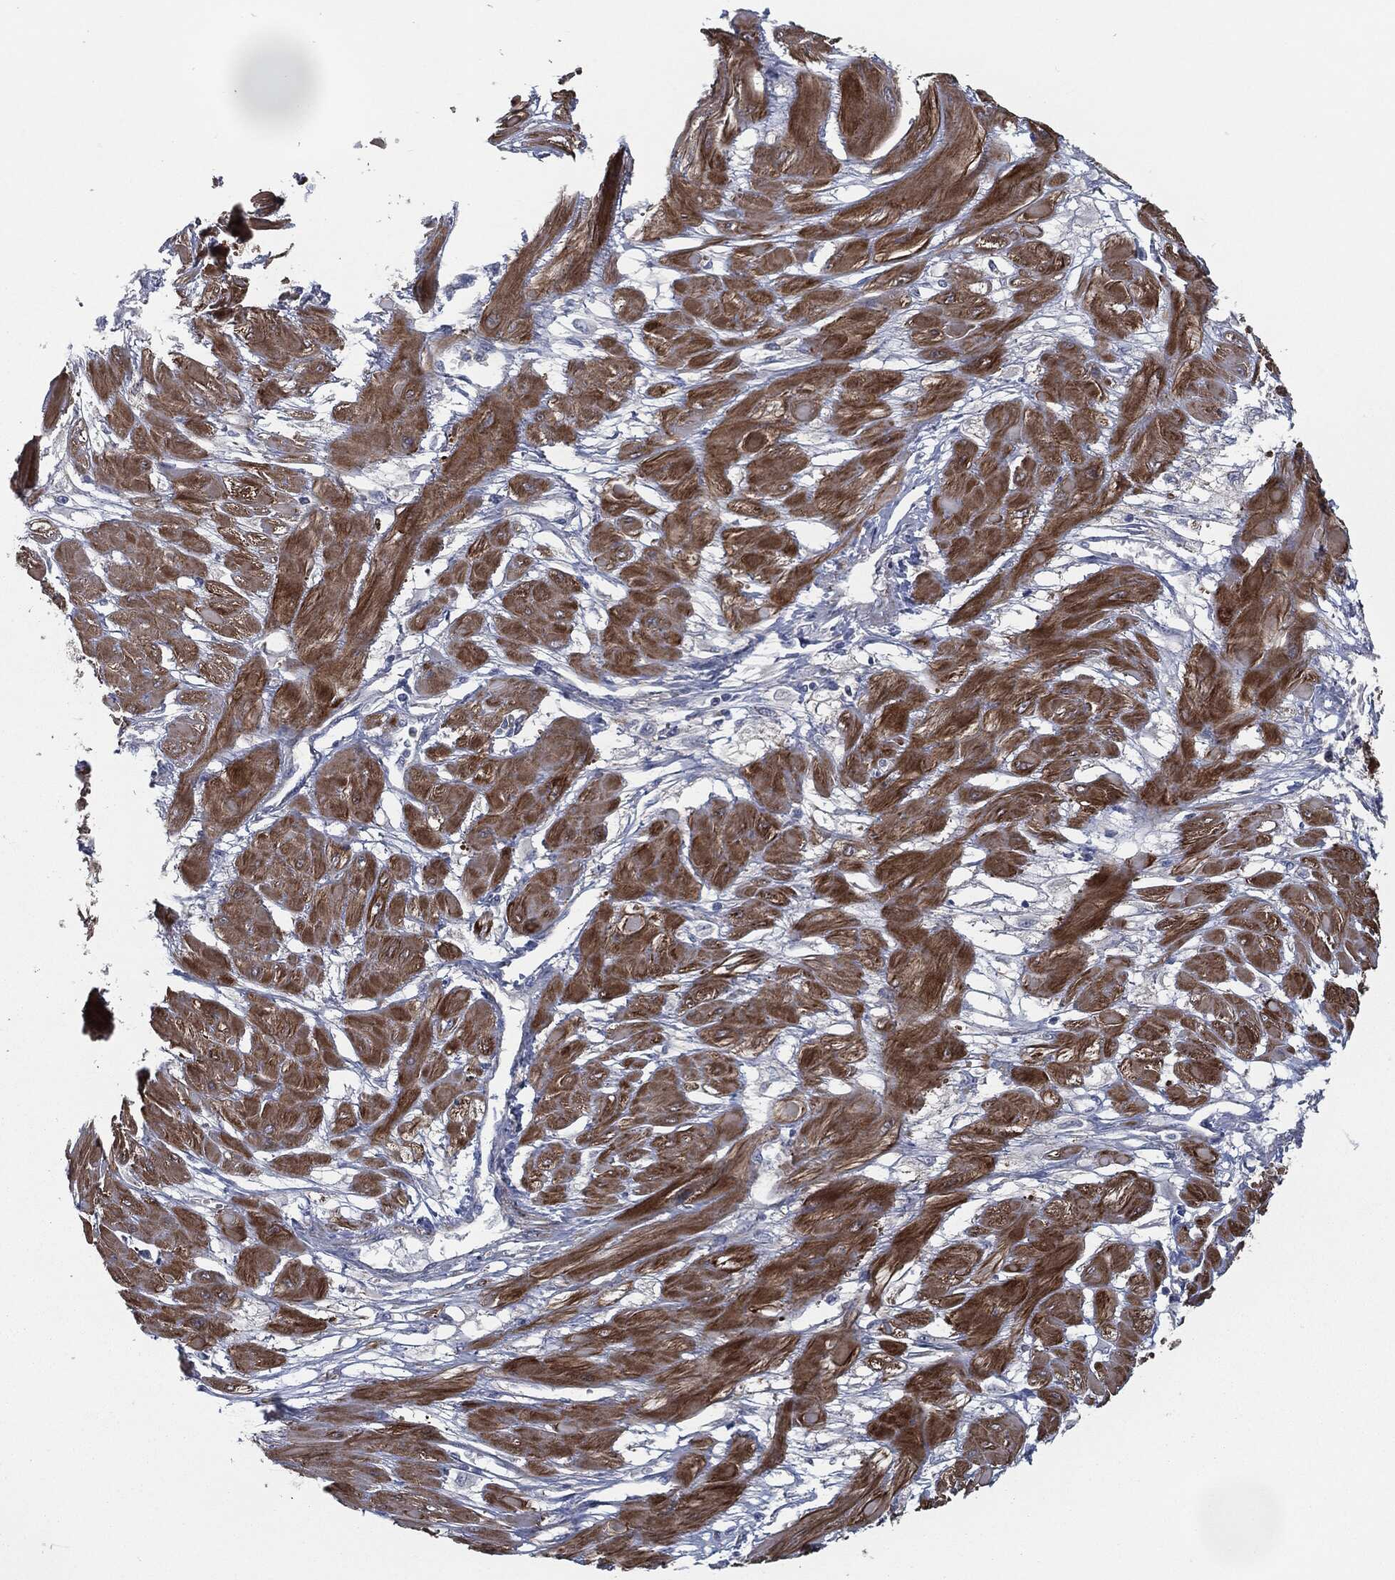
{"staining": {"intensity": "moderate", "quantity": ">75%", "location": "cytoplasmic/membranous"}, "tissue": "cervical cancer", "cell_type": "Tumor cells", "image_type": "cancer", "snomed": [{"axis": "morphology", "description": "Squamous cell carcinoma, NOS"}, {"axis": "topography", "description": "Cervix"}], "caption": "Immunohistochemical staining of cervical cancer (squamous cell carcinoma) exhibits medium levels of moderate cytoplasmic/membranous protein expression in approximately >75% of tumor cells.", "gene": "SVIL", "patient": {"sex": "female", "age": 34}}